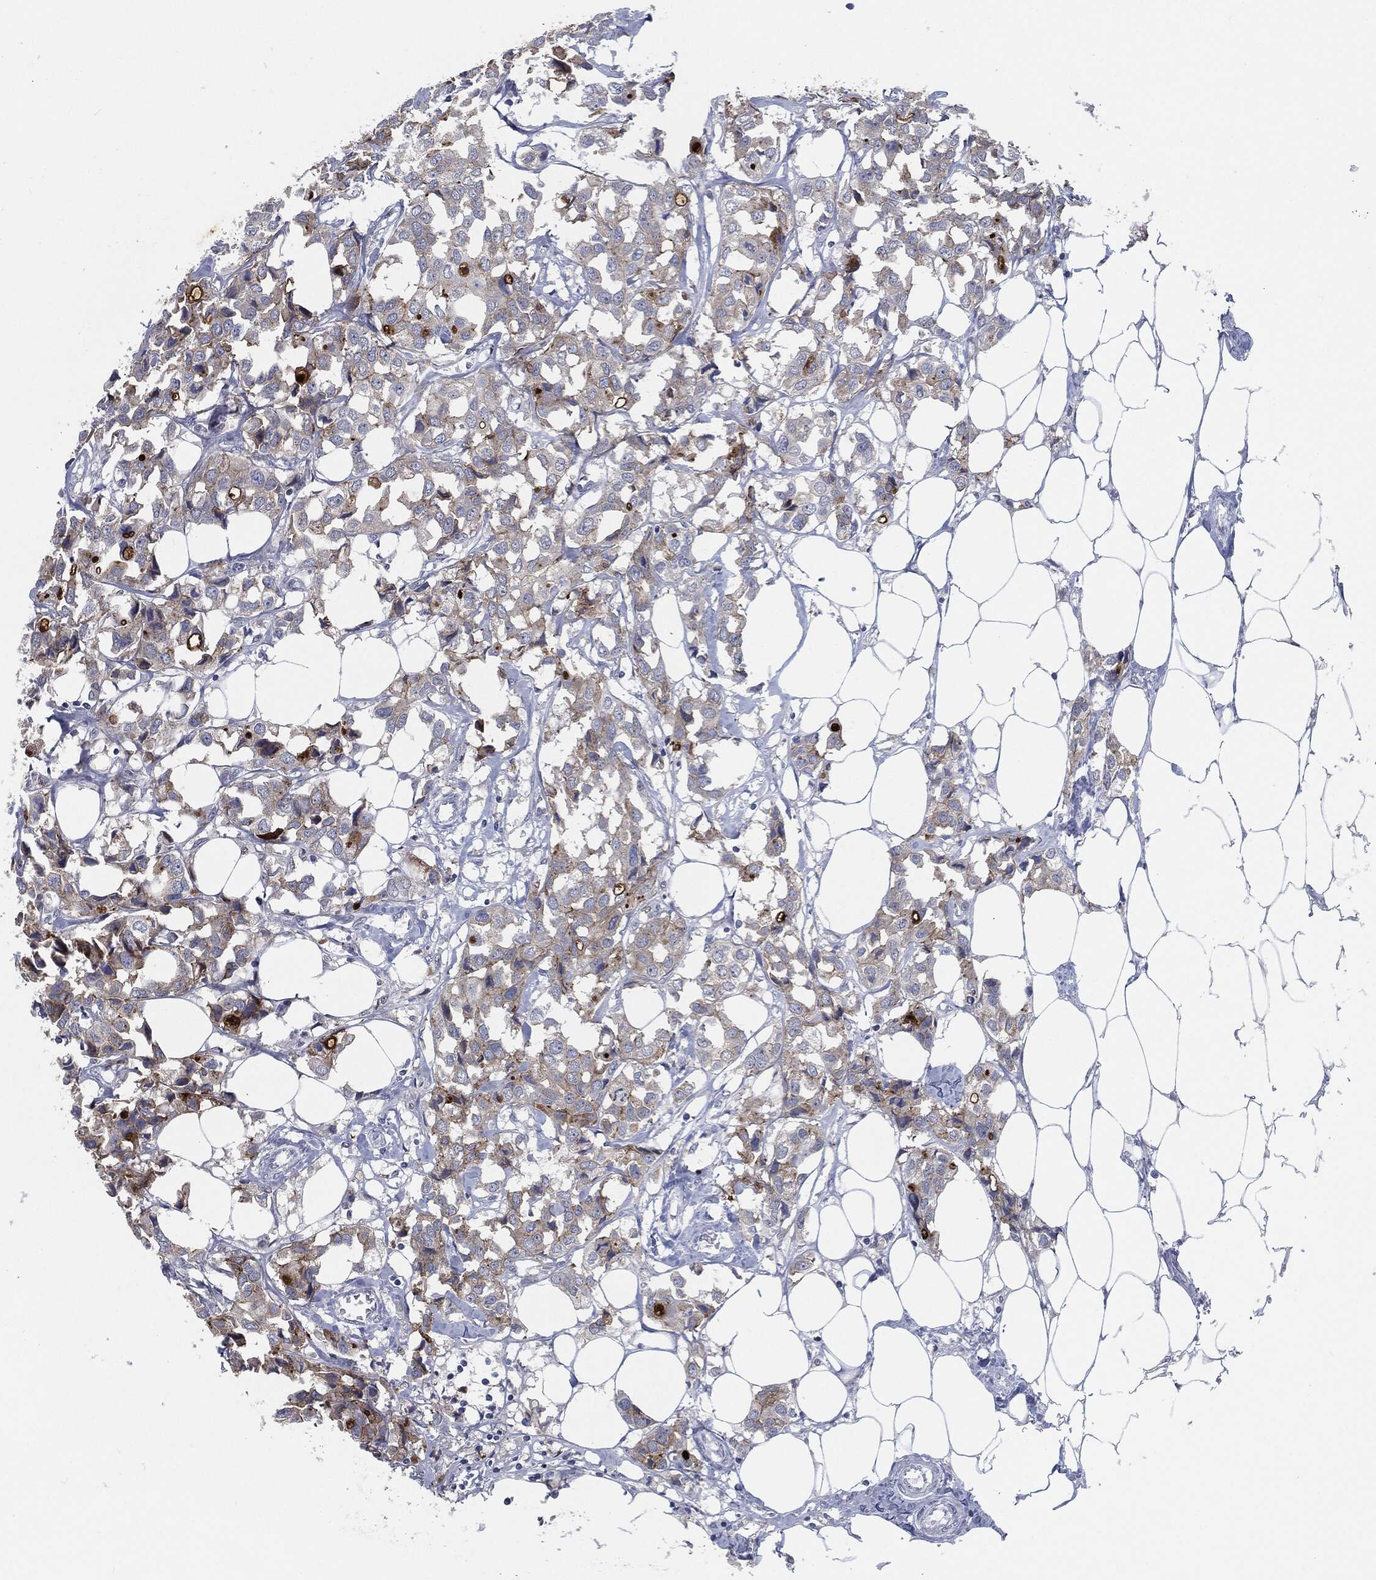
{"staining": {"intensity": "weak", "quantity": "25%-75%", "location": "cytoplasmic/membranous"}, "tissue": "breast cancer", "cell_type": "Tumor cells", "image_type": "cancer", "snomed": [{"axis": "morphology", "description": "Duct carcinoma"}, {"axis": "topography", "description": "Breast"}], "caption": "Breast cancer stained for a protein shows weak cytoplasmic/membranous positivity in tumor cells.", "gene": "PROM1", "patient": {"sex": "female", "age": 80}}